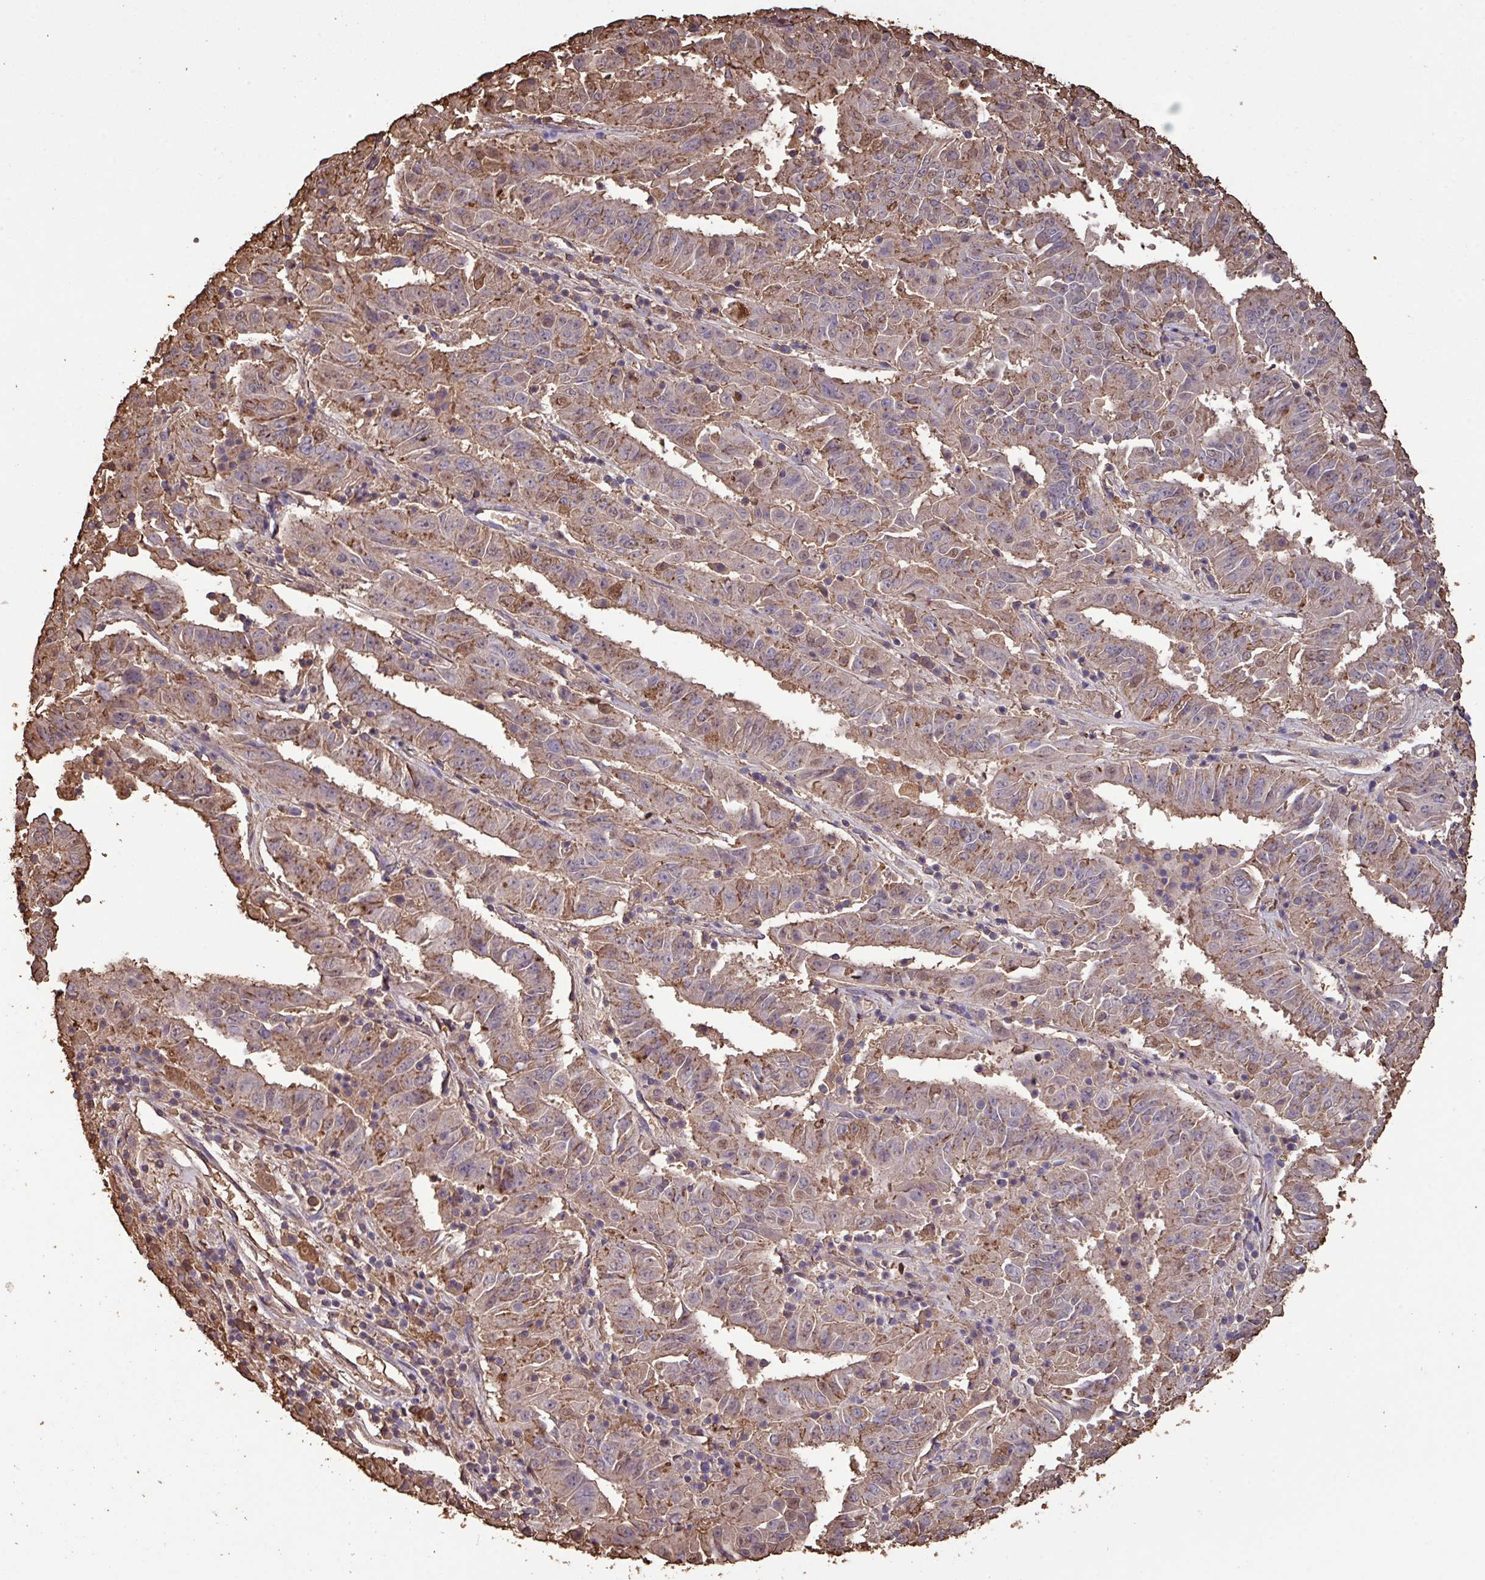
{"staining": {"intensity": "moderate", "quantity": "25%-75%", "location": "cytoplasmic/membranous"}, "tissue": "pancreatic cancer", "cell_type": "Tumor cells", "image_type": "cancer", "snomed": [{"axis": "morphology", "description": "Adenocarcinoma, NOS"}, {"axis": "topography", "description": "Pancreas"}], "caption": "Adenocarcinoma (pancreatic) was stained to show a protein in brown. There is medium levels of moderate cytoplasmic/membranous staining in approximately 25%-75% of tumor cells.", "gene": "CAMK2B", "patient": {"sex": "male", "age": 63}}